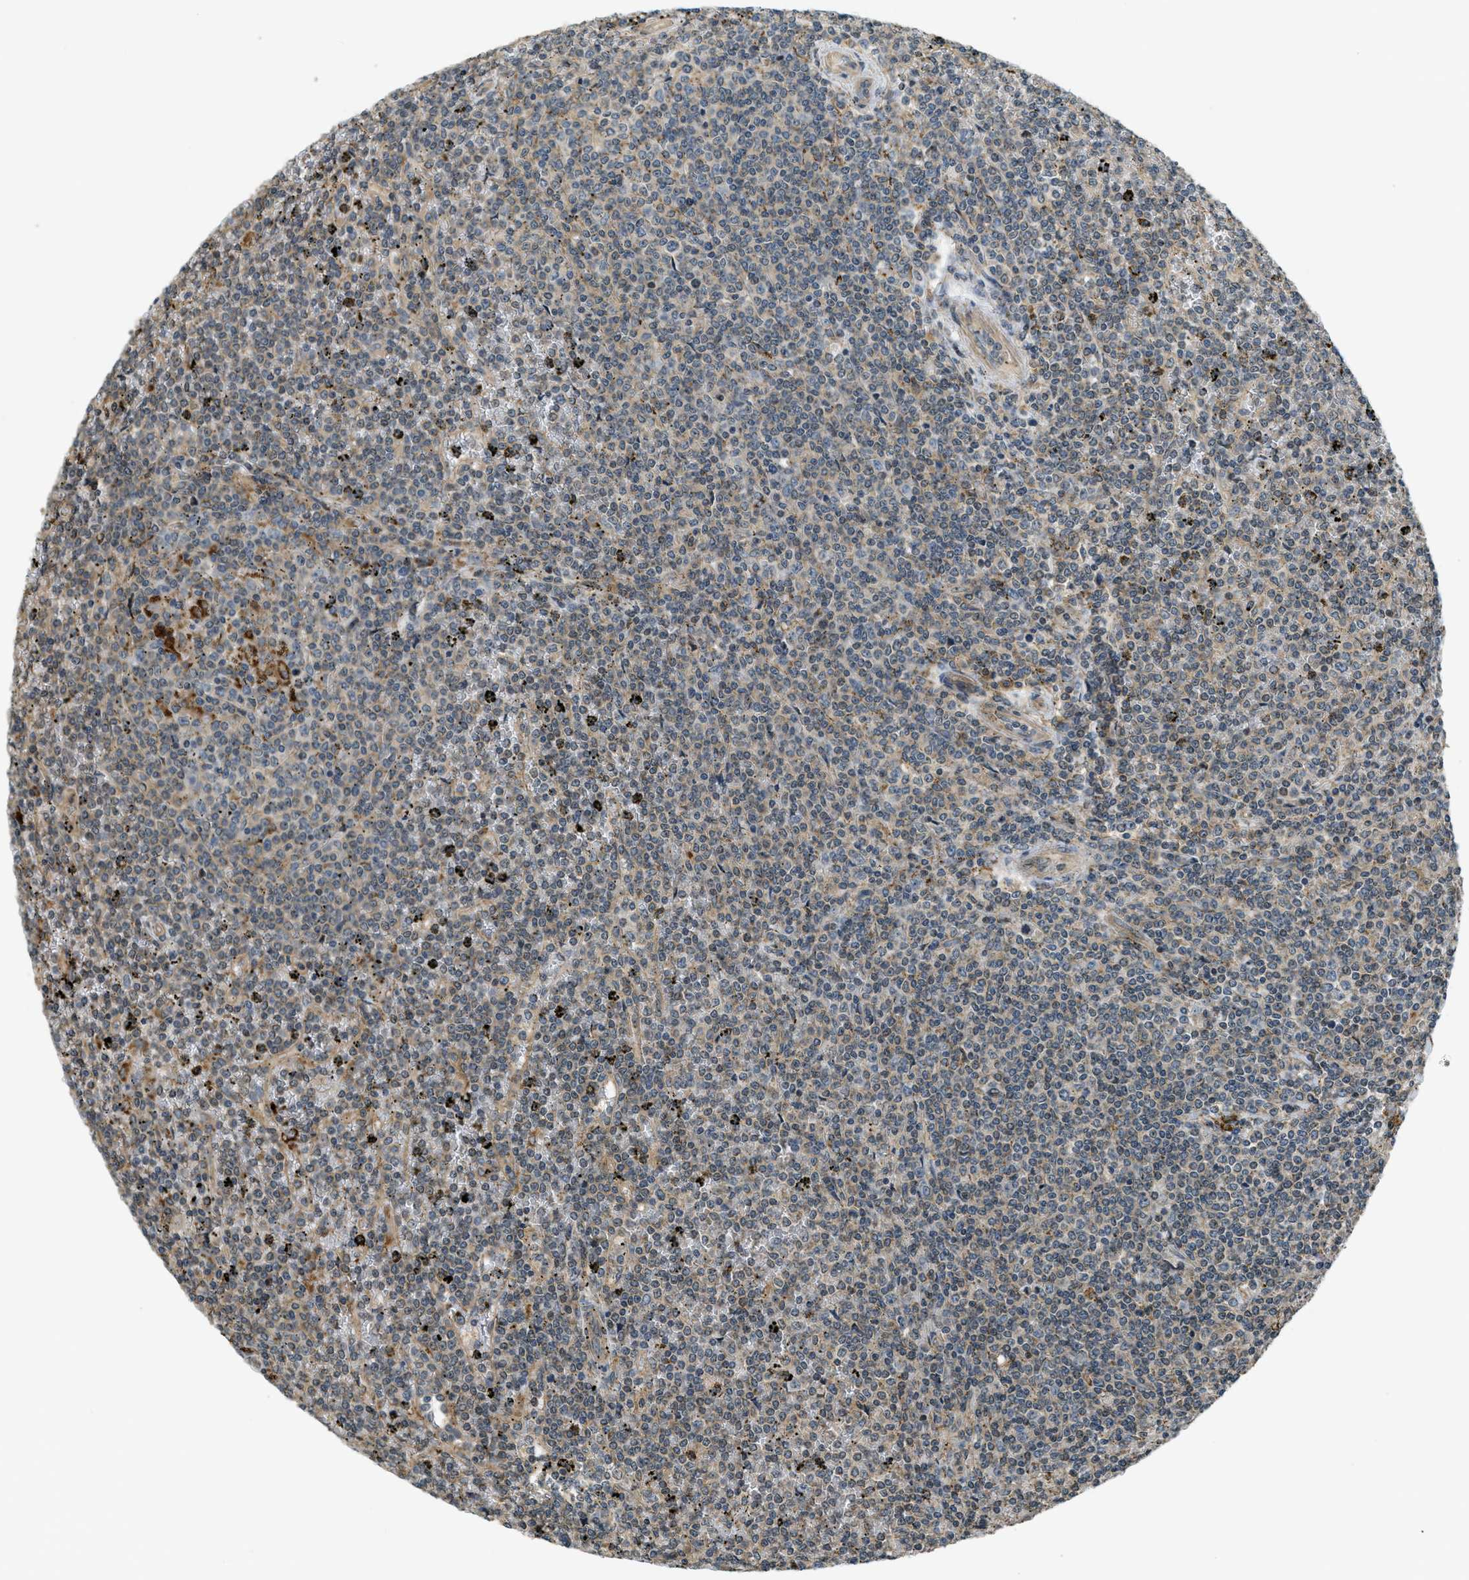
{"staining": {"intensity": "weak", "quantity": "<25%", "location": "cytoplasmic/membranous"}, "tissue": "lymphoma", "cell_type": "Tumor cells", "image_type": "cancer", "snomed": [{"axis": "morphology", "description": "Malignant lymphoma, non-Hodgkin's type, Low grade"}, {"axis": "topography", "description": "Spleen"}], "caption": "Tumor cells show no significant protein staining in lymphoma.", "gene": "CDKN2C", "patient": {"sex": "female", "age": 19}}